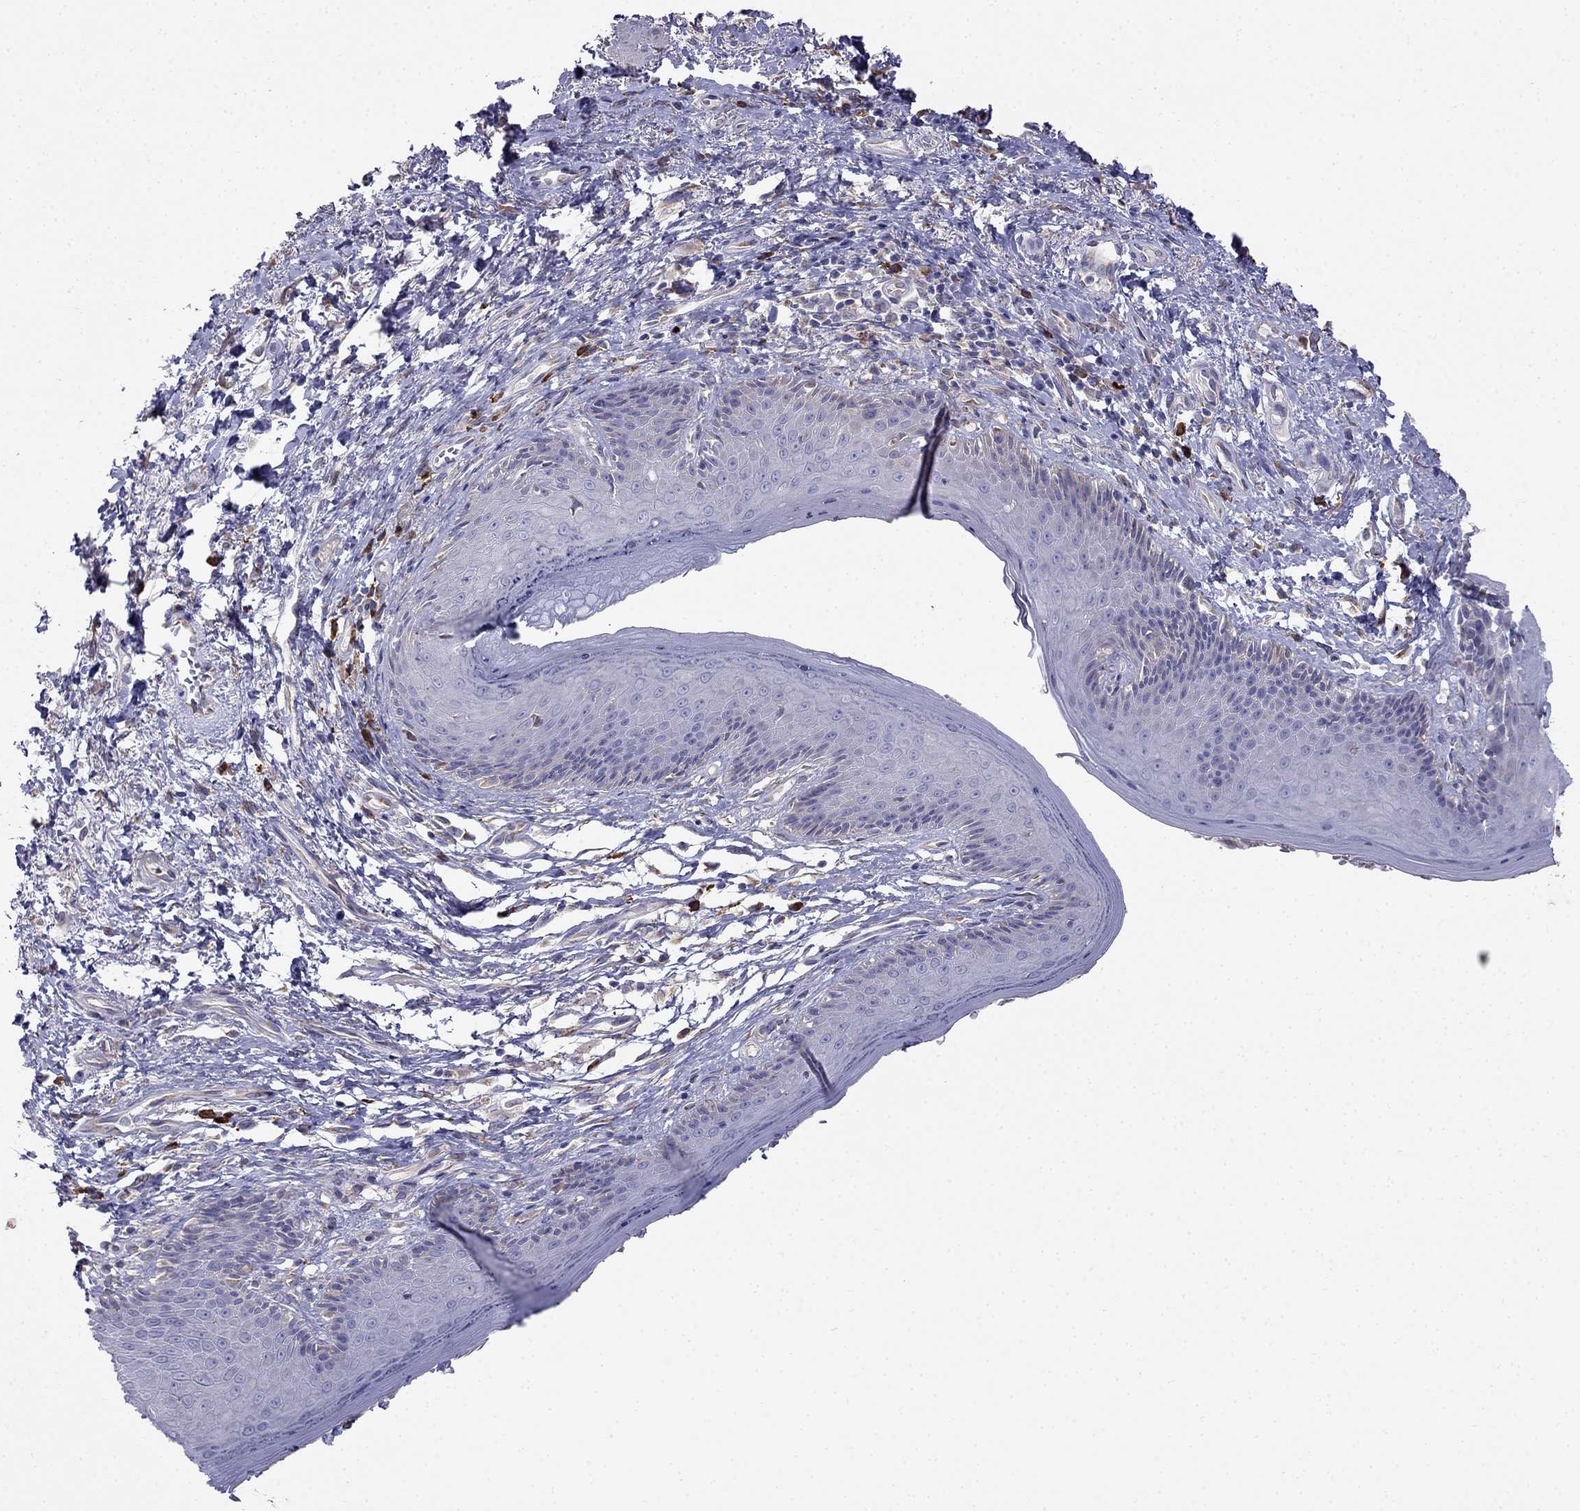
{"staining": {"intensity": "negative", "quantity": "none", "location": "none"}, "tissue": "skin", "cell_type": "Epidermal cells", "image_type": "normal", "snomed": [{"axis": "morphology", "description": "Normal tissue, NOS"}, {"axis": "morphology", "description": "Adenocarcinoma, NOS"}, {"axis": "topography", "description": "Rectum"}, {"axis": "topography", "description": "Anal"}], "caption": "A high-resolution photomicrograph shows immunohistochemistry staining of normal skin, which shows no significant staining in epidermal cells.", "gene": "LONRF2", "patient": {"sex": "female", "age": 68}}